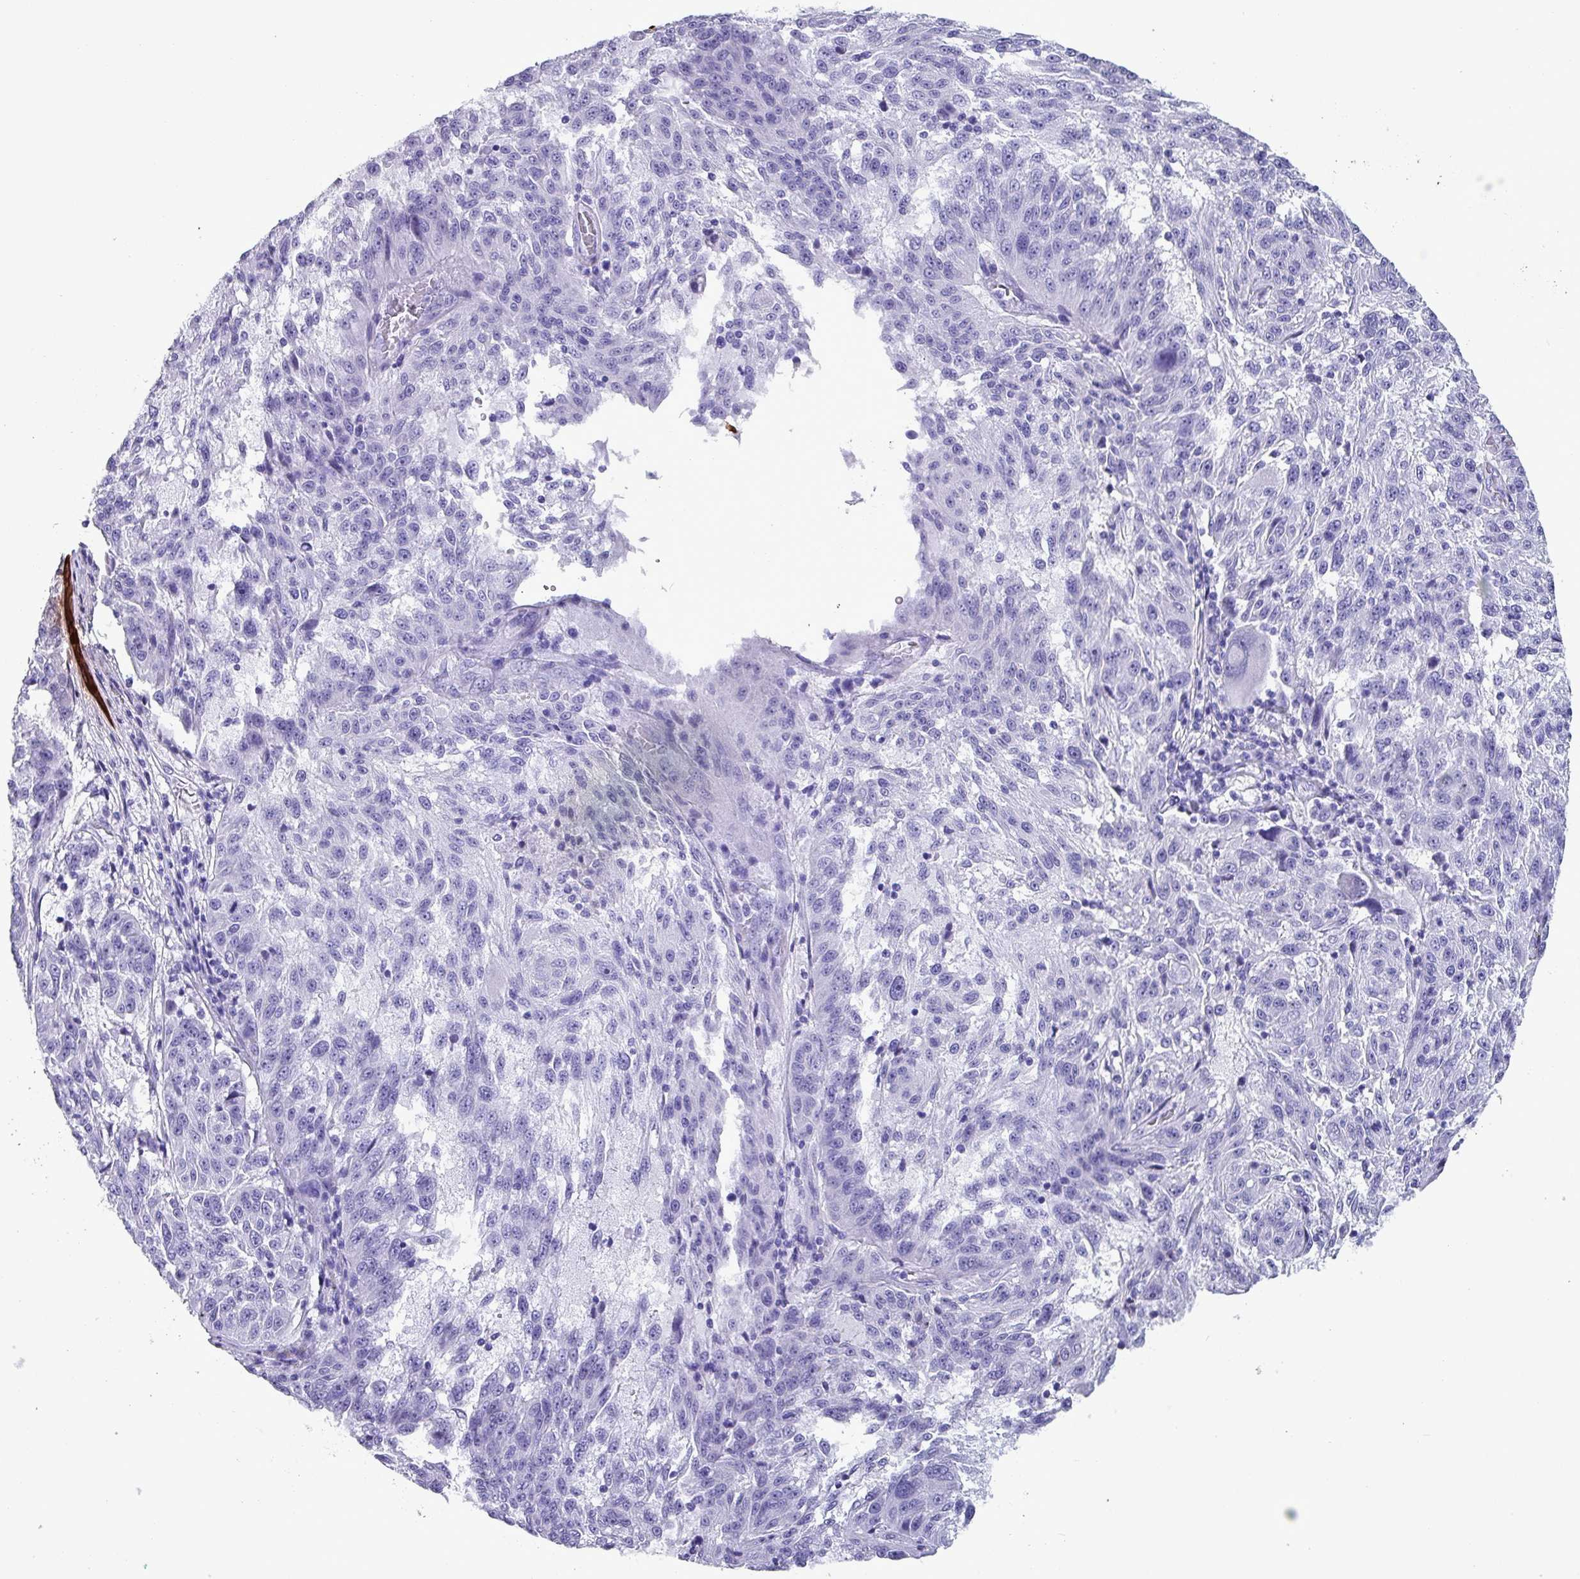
{"staining": {"intensity": "strong", "quantity": "<25%", "location": "cytoplasmic/membranous"}, "tissue": "melanoma", "cell_type": "Tumor cells", "image_type": "cancer", "snomed": [{"axis": "morphology", "description": "Malignant melanoma, NOS"}, {"axis": "topography", "description": "Skin"}], "caption": "Melanoma stained for a protein demonstrates strong cytoplasmic/membranous positivity in tumor cells.", "gene": "KRT6C", "patient": {"sex": "male", "age": 53}}